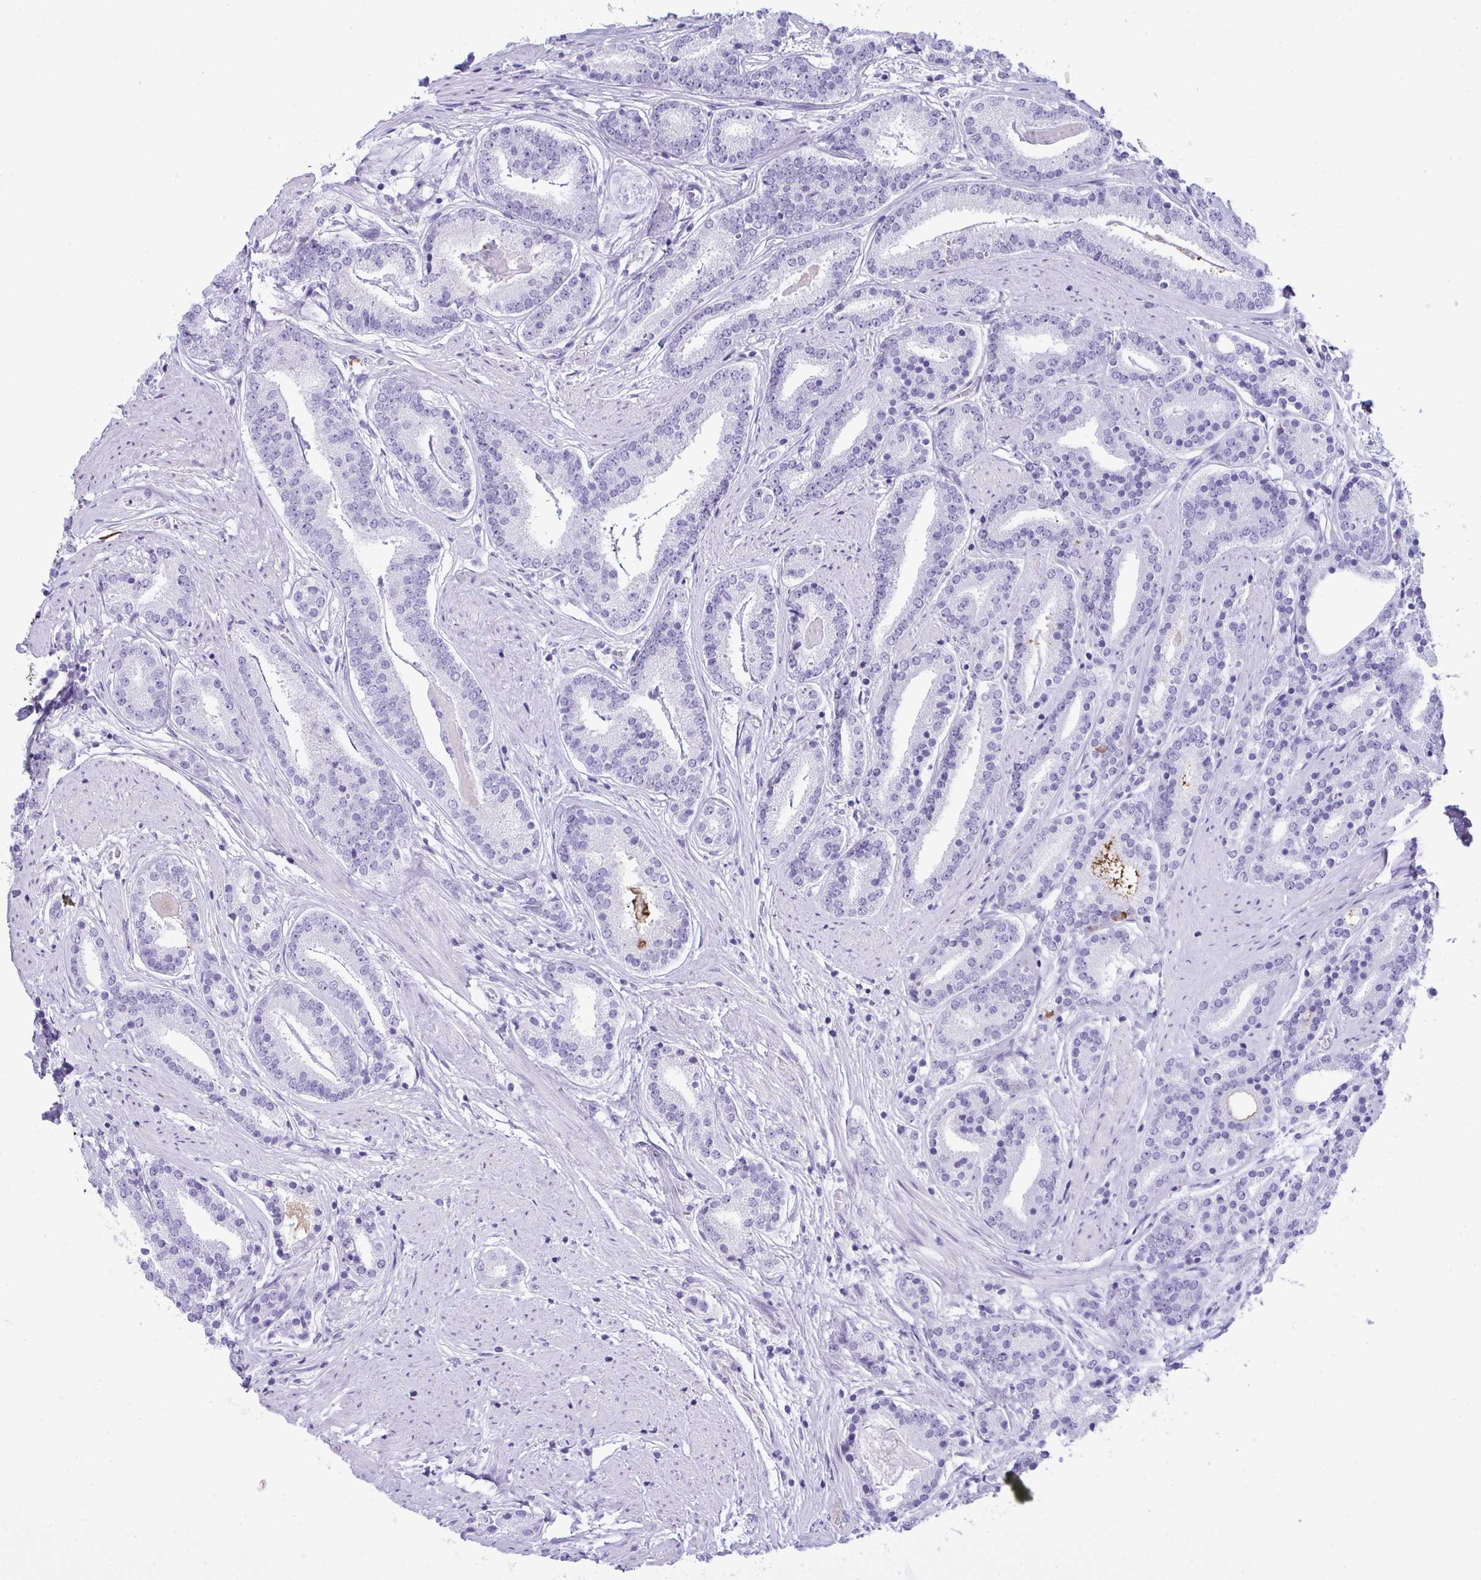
{"staining": {"intensity": "negative", "quantity": "none", "location": "none"}, "tissue": "prostate cancer", "cell_type": "Tumor cells", "image_type": "cancer", "snomed": [{"axis": "morphology", "description": "Adenocarcinoma, High grade"}, {"axis": "topography", "description": "Prostate"}], "caption": "Prostate cancer stained for a protein using immunohistochemistry exhibits no positivity tumor cells.", "gene": "JCHAIN", "patient": {"sex": "male", "age": 63}}